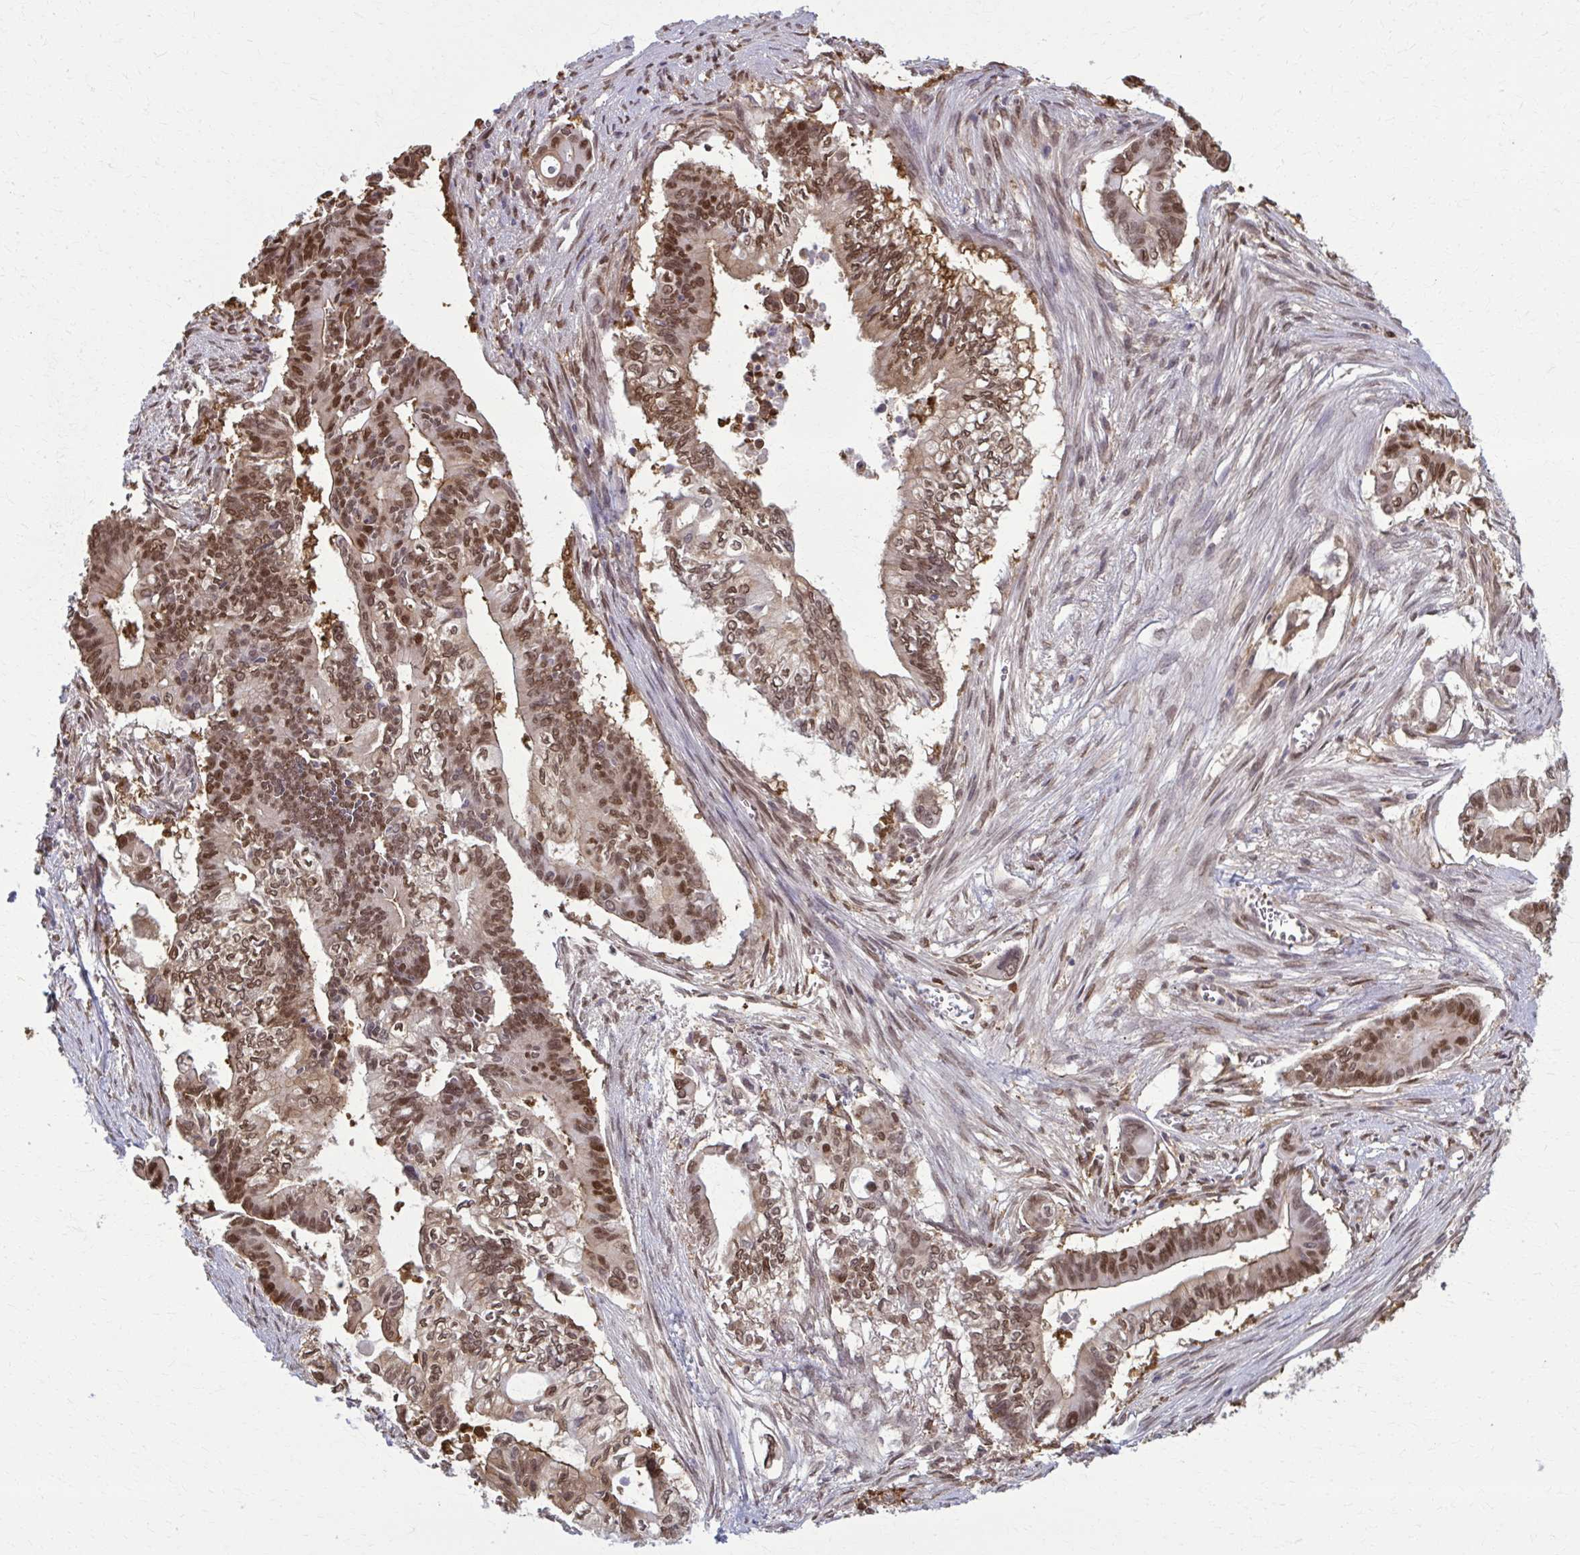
{"staining": {"intensity": "moderate", "quantity": ">75%", "location": "cytoplasmic/membranous,nuclear"}, "tissue": "pancreatic cancer", "cell_type": "Tumor cells", "image_type": "cancer", "snomed": [{"axis": "morphology", "description": "Adenocarcinoma, NOS"}, {"axis": "topography", "description": "Pancreas"}], "caption": "Pancreatic cancer (adenocarcinoma) was stained to show a protein in brown. There is medium levels of moderate cytoplasmic/membranous and nuclear expression in about >75% of tumor cells. (IHC, brightfield microscopy, high magnification).", "gene": "MDH1", "patient": {"sex": "male", "age": 68}}